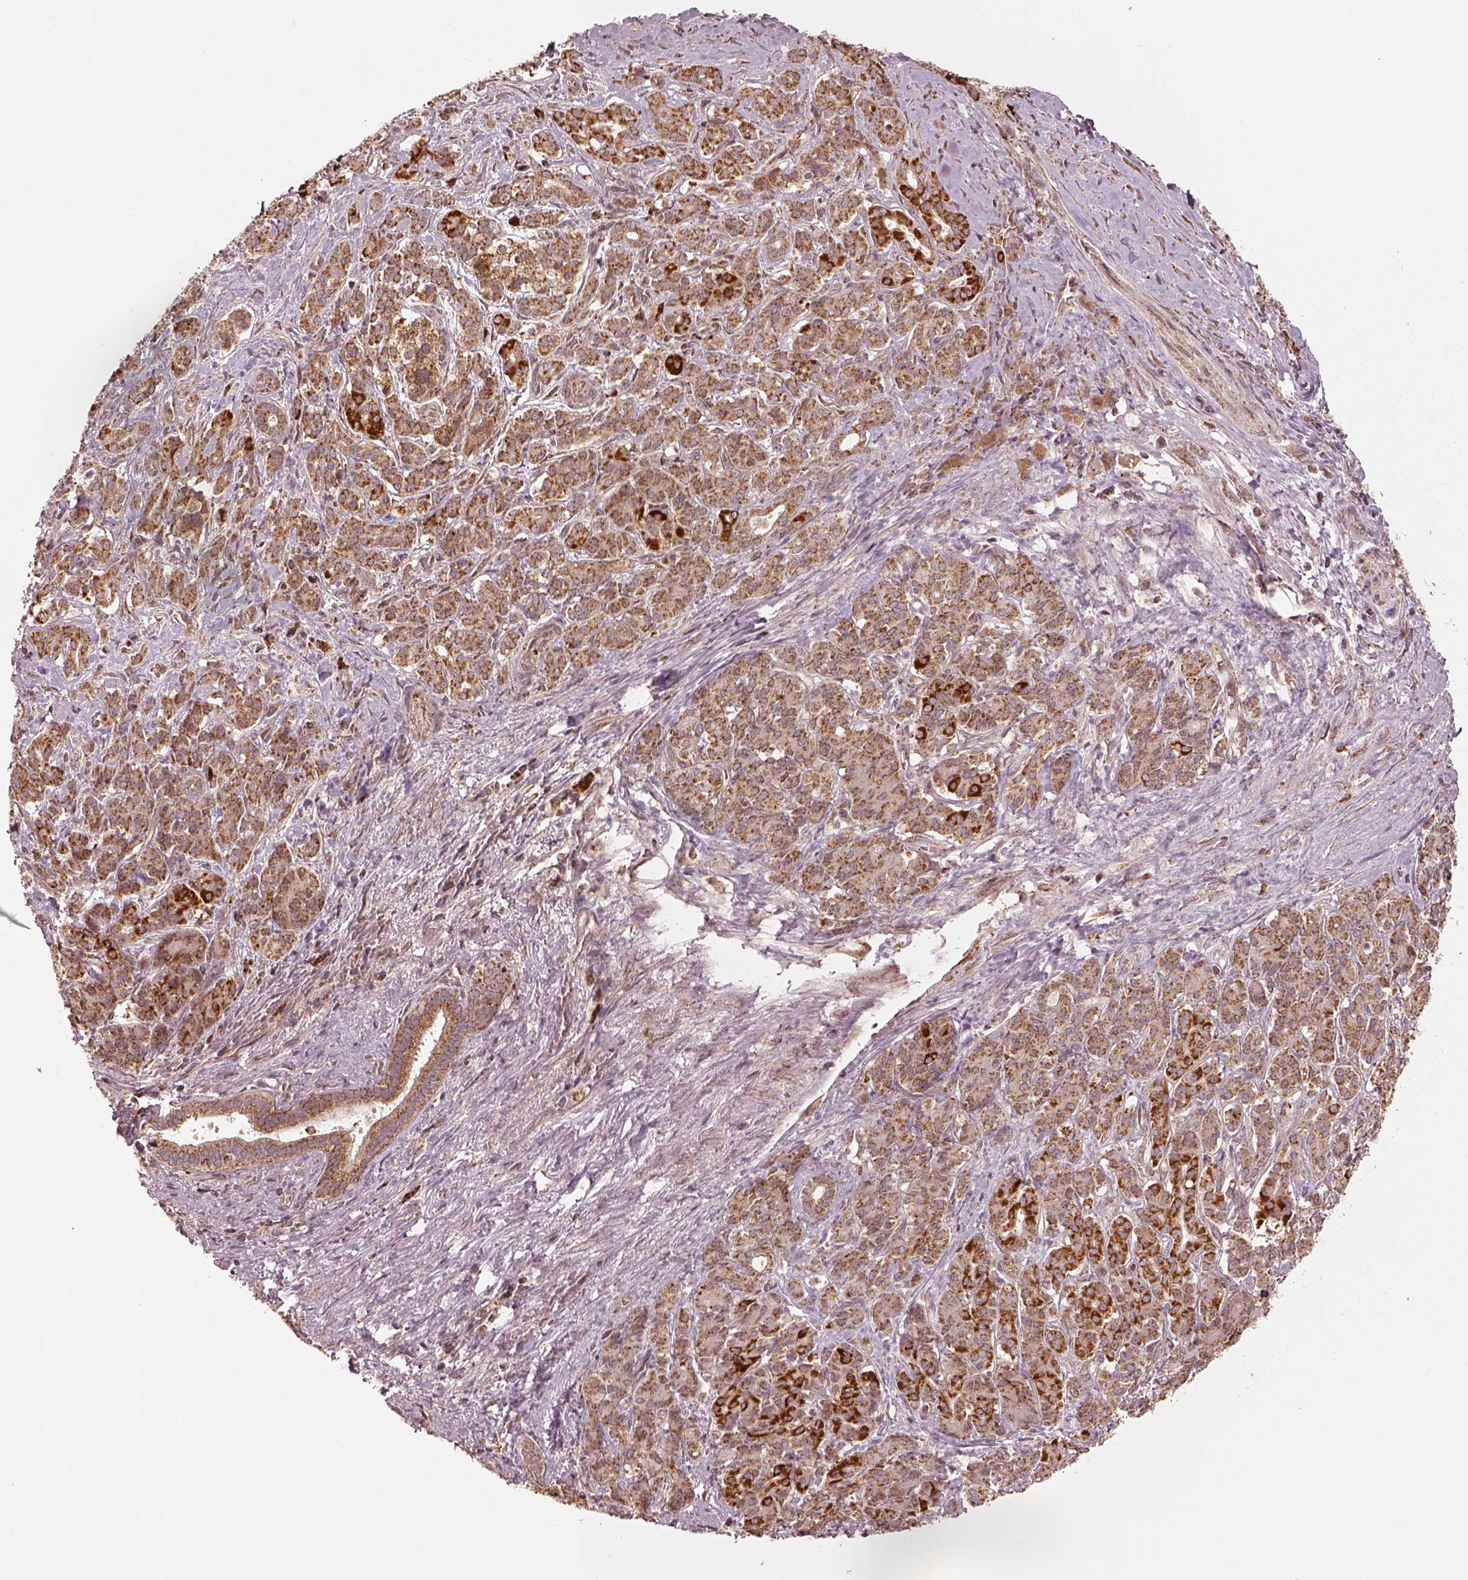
{"staining": {"intensity": "moderate", "quantity": ">75%", "location": "cytoplasmic/membranous"}, "tissue": "pancreatic cancer", "cell_type": "Tumor cells", "image_type": "cancer", "snomed": [{"axis": "morphology", "description": "Normal tissue, NOS"}, {"axis": "morphology", "description": "Inflammation, NOS"}, {"axis": "morphology", "description": "Adenocarcinoma, NOS"}, {"axis": "topography", "description": "Pancreas"}], "caption": "About >75% of tumor cells in pancreatic cancer (adenocarcinoma) display moderate cytoplasmic/membranous protein staining as visualized by brown immunohistochemical staining.", "gene": "SEL1L3", "patient": {"sex": "male", "age": 57}}